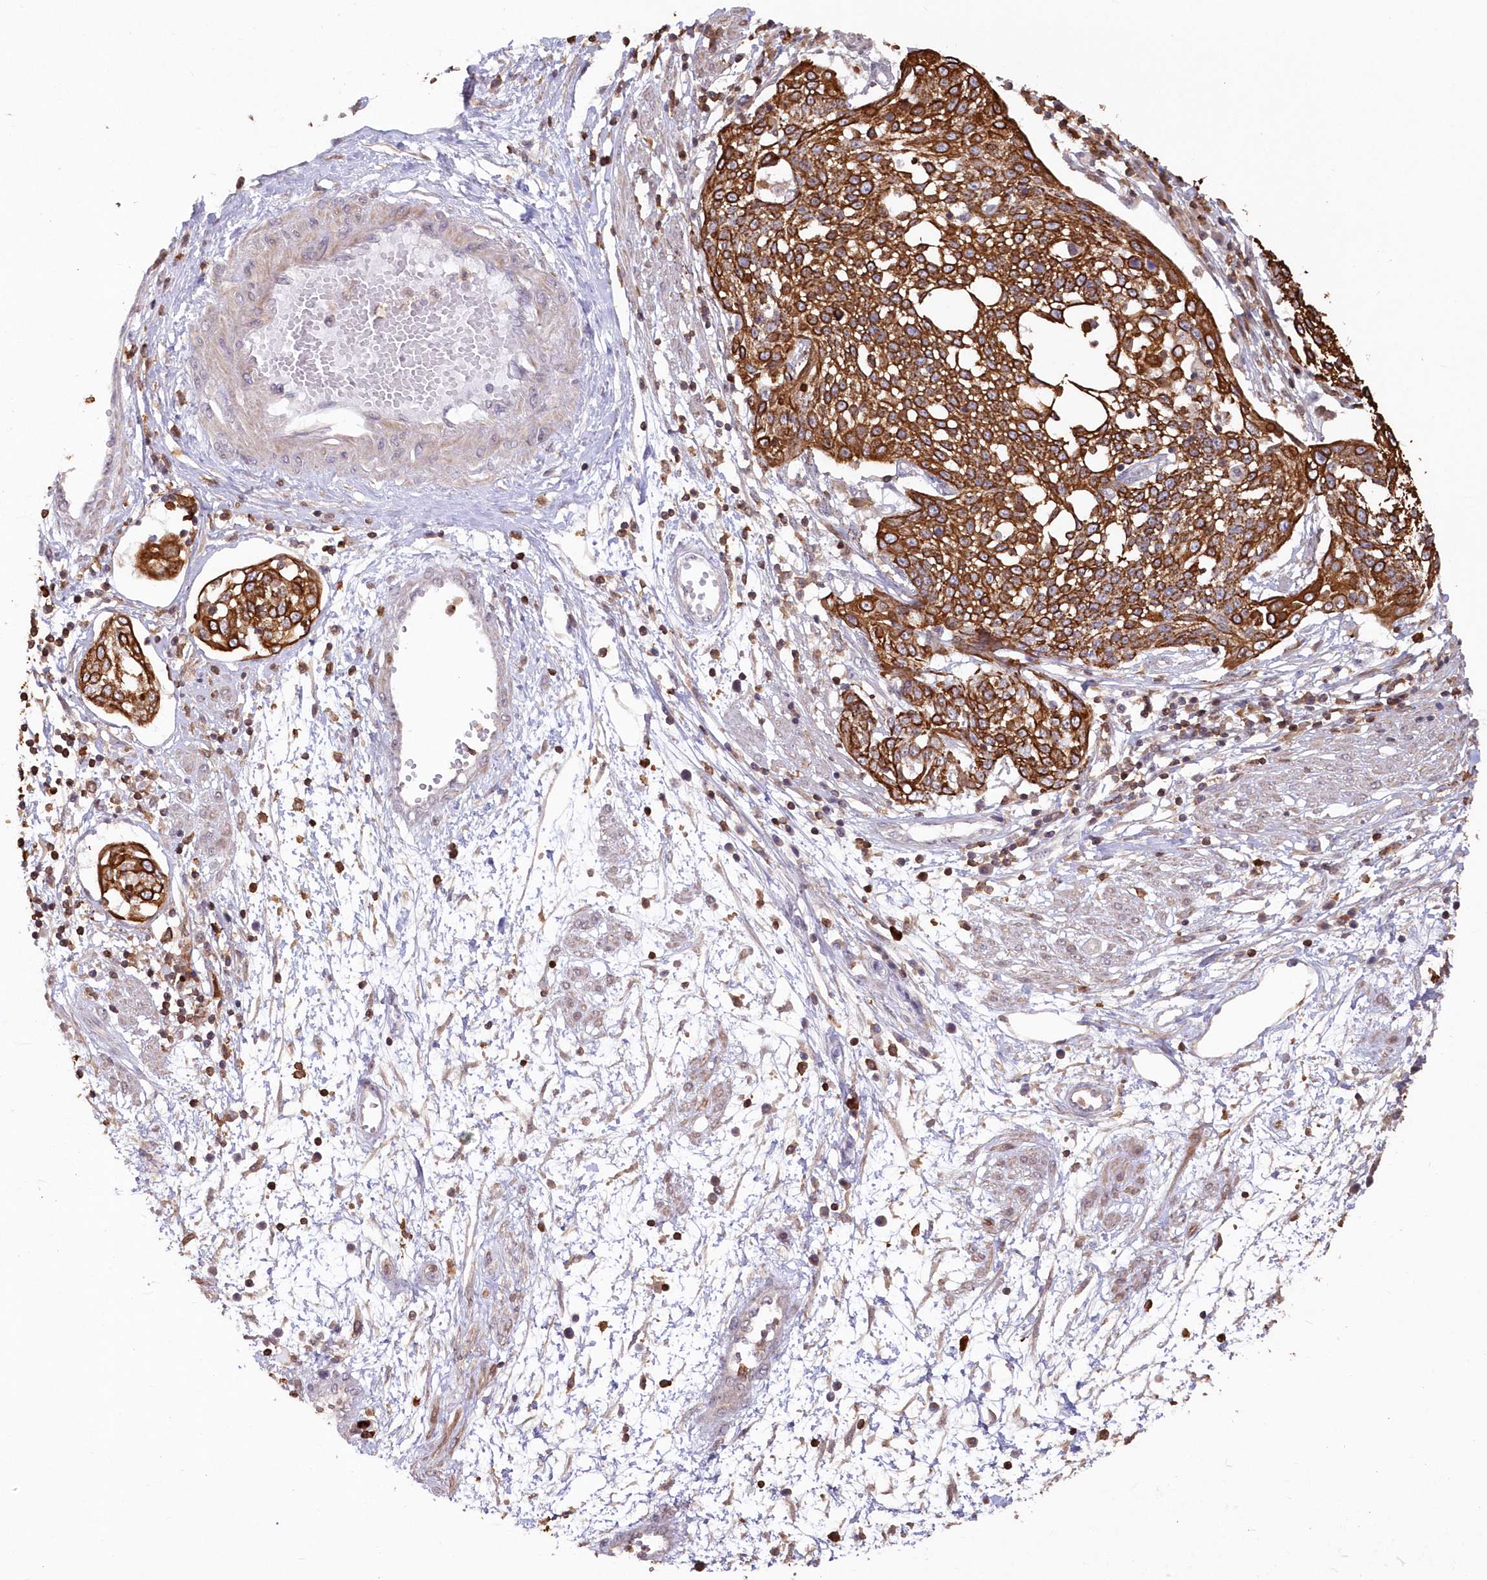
{"staining": {"intensity": "strong", "quantity": ">75%", "location": "cytoplasmic/membranous"}, "tissue": "cervical cancer", "cell_type": "Tumor cells", "image_type": "cancer", "snomed": [{"axis": "morphology", "description": "Squamous cell carcinoma, NOS"}, {"axis": "topography", "description": "Cervix"}], "caption": "High-power microscopy captured an immunohistochemistry image of cervical cancer (squamous cell carcinoma), revealing strong cytoplasmic/membranous positivity in about >75% of tumor cells.", "gene": "SNED1", "patient": {"sex": "female", "age": 34}}